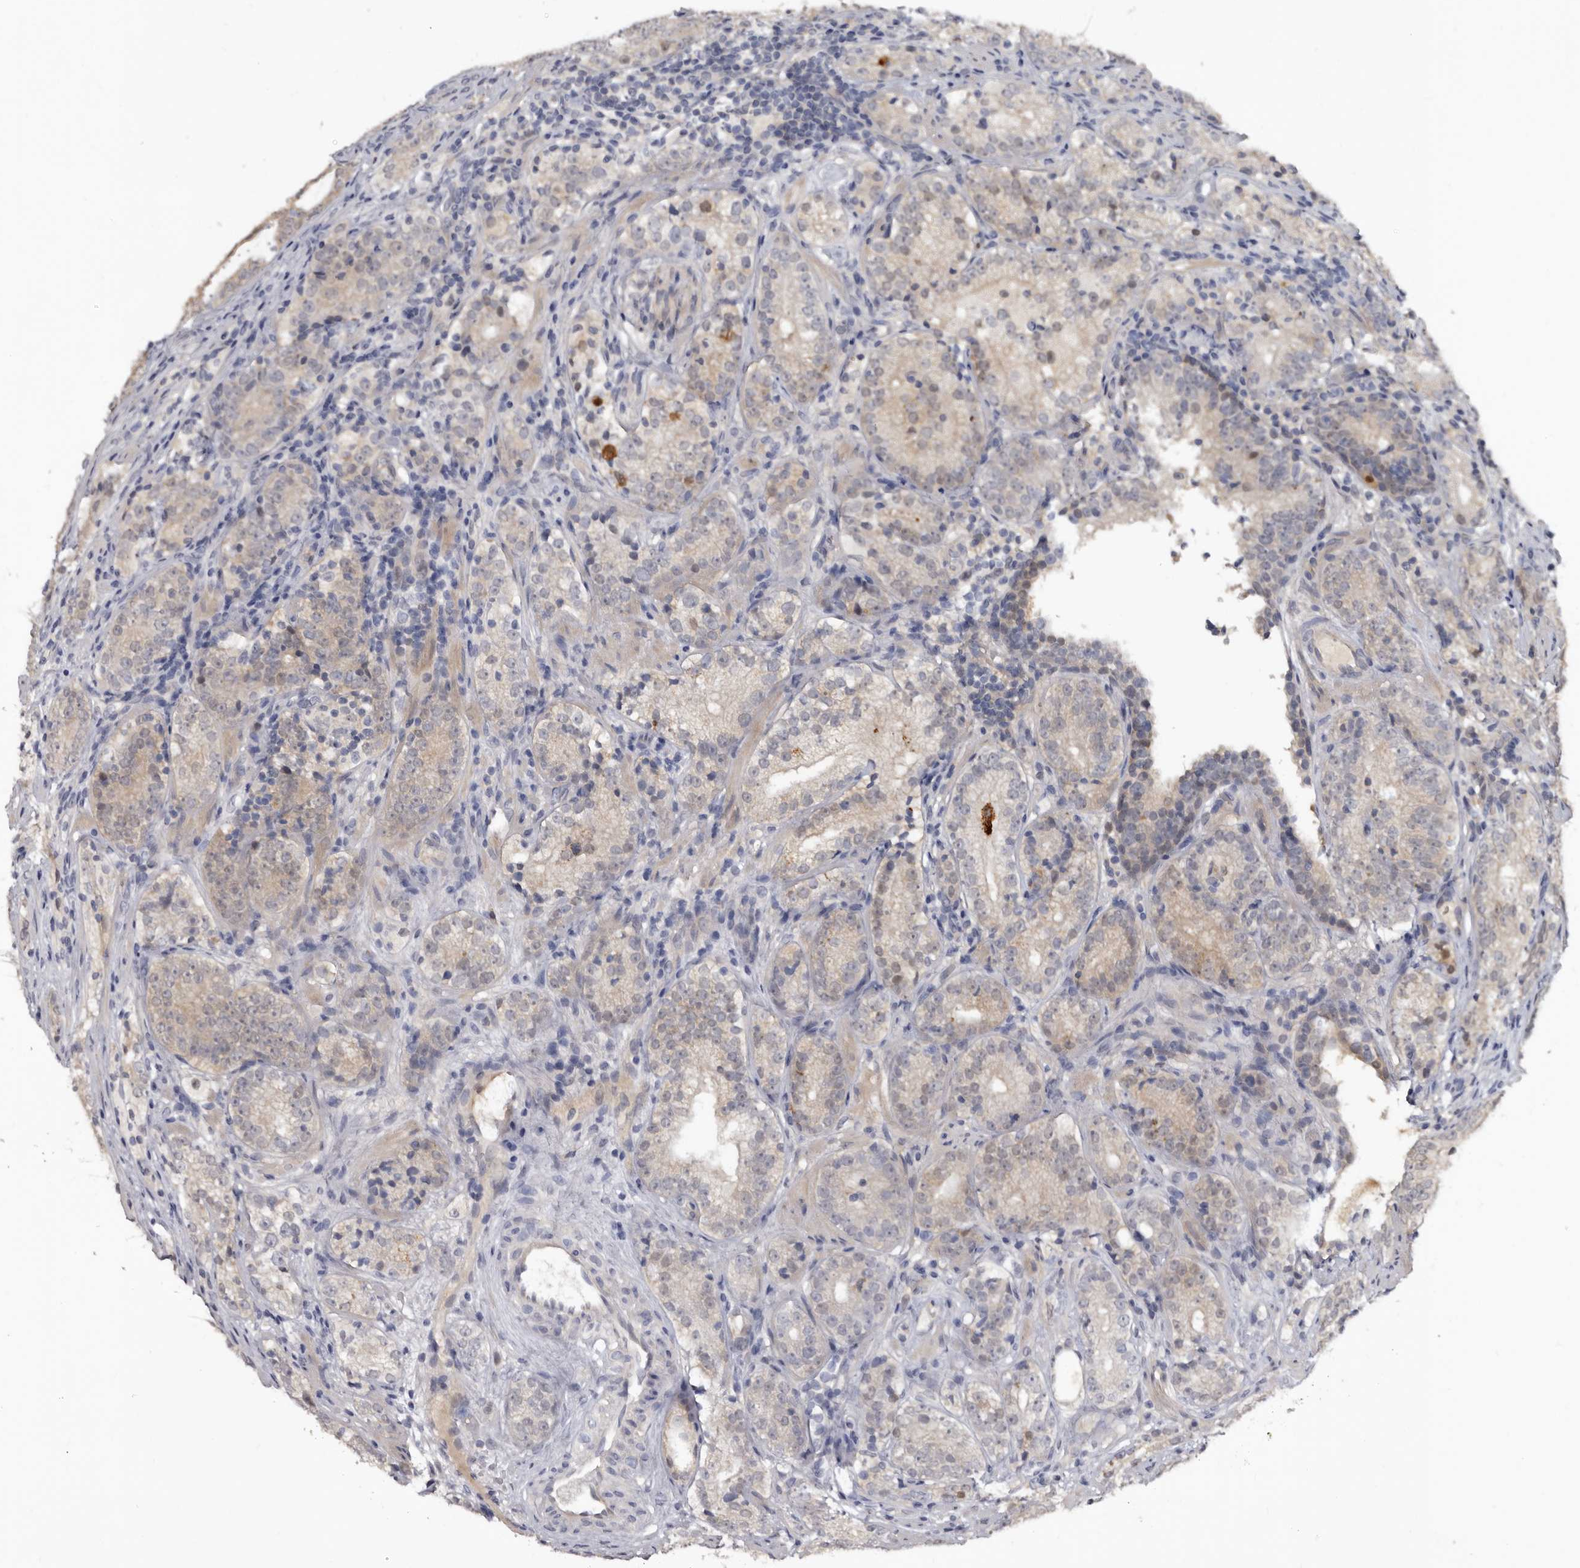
{"staining": {"intensity": "weak", "quantity": "25%-75%", "location": "cytoplasmic/membranous"}, "tissue": "prostate cancer", "cell_type": "Tumor cells", "image_type": "cancer", "snomed": [{"axis": "morphology", "description": "Adenocarcinoma, High grade"}, {"axis": "topography", "description": "Prostate"}], "caption": "Immunohistochemical staining of human prostate cancer (adenocarcinoma (high-grade)) displays low levels of weak cytoplasmic/membranous protein positivity in about 25%-75% of tumor cells.", "gene": "RBKS", "patient": {"sex": "male", "age": 56}}